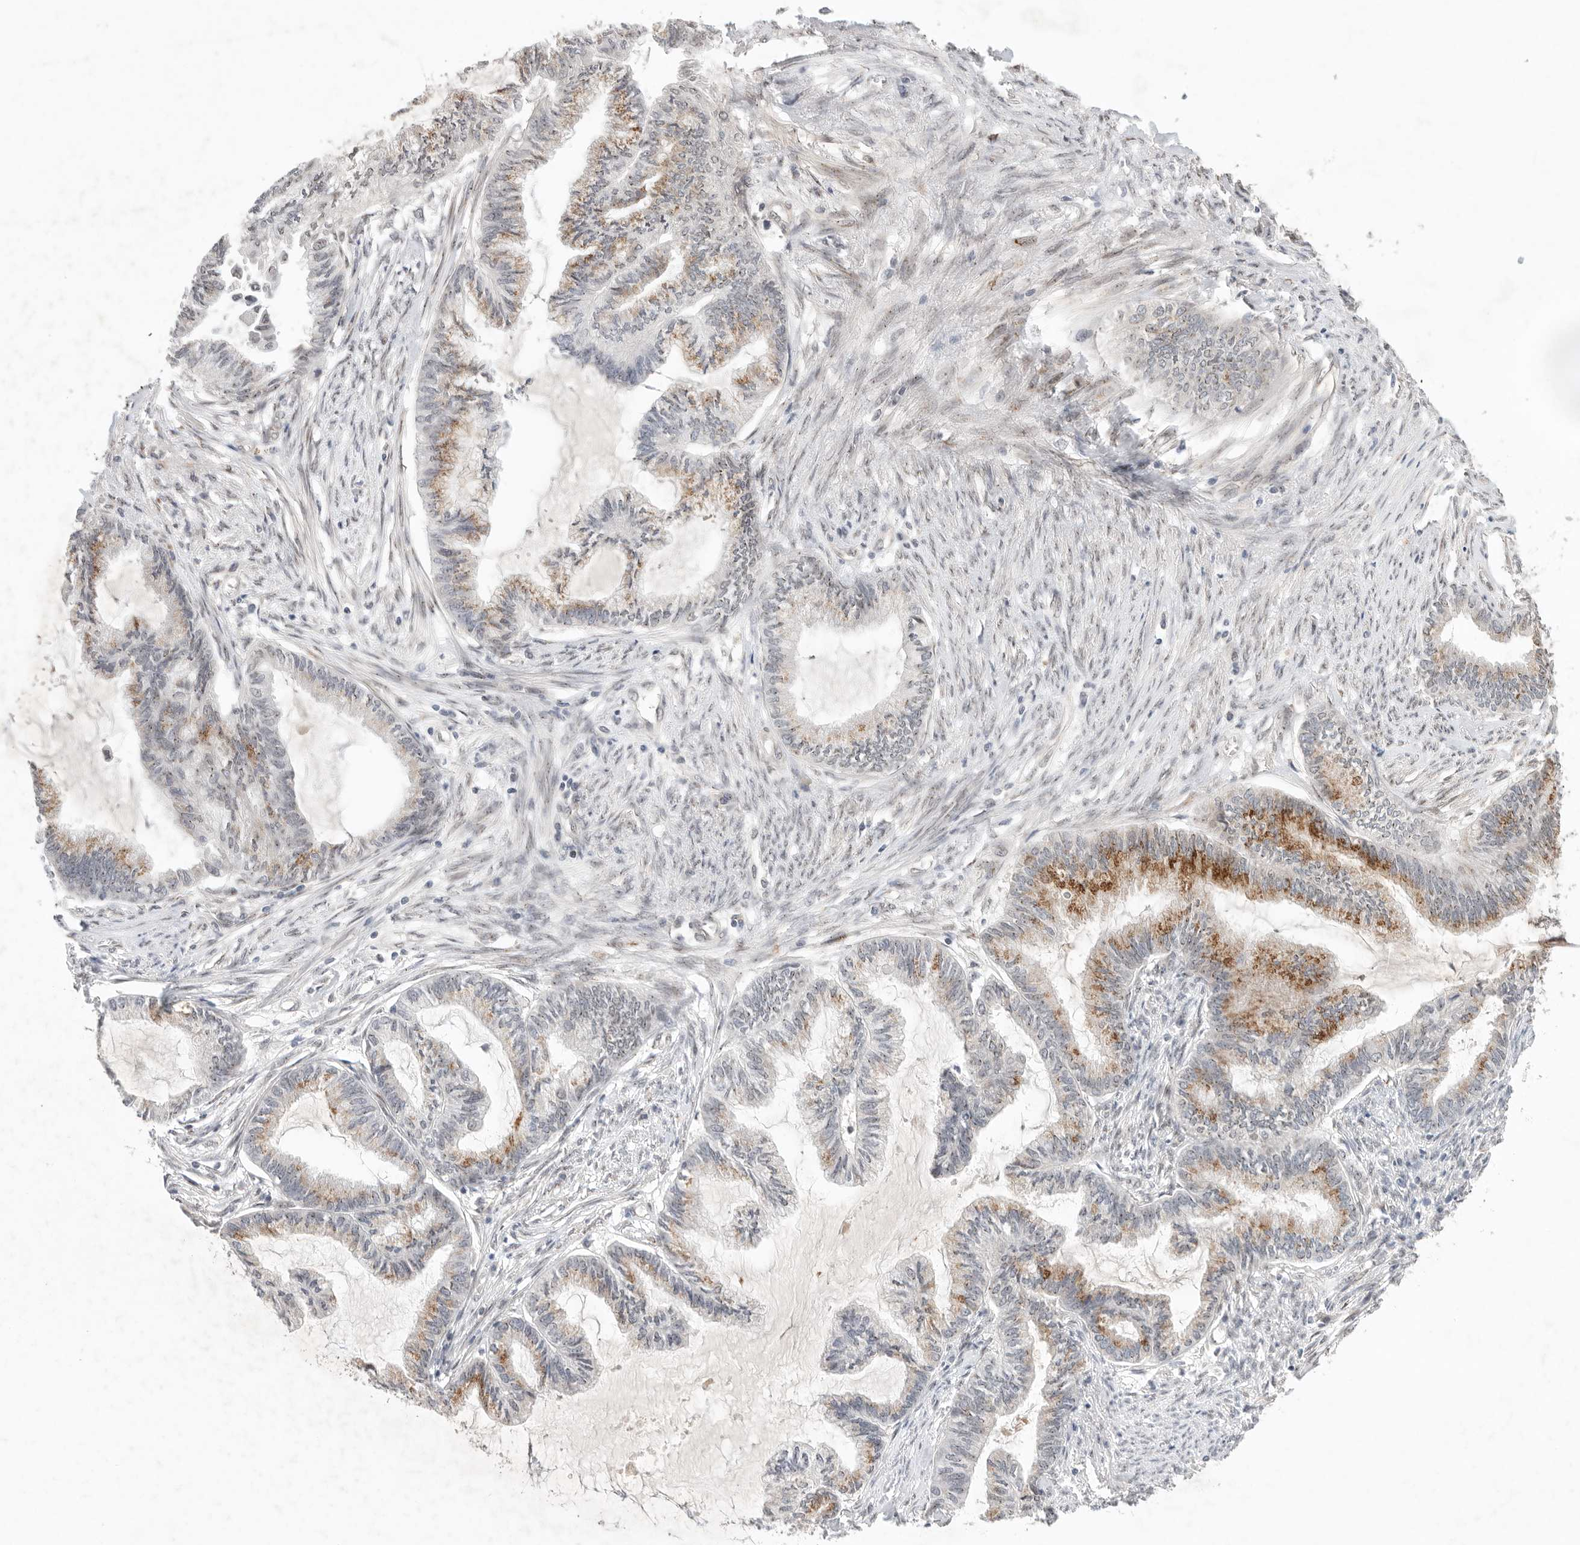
{"staining": {"intensity": "moderate", "quantity": "25%-75%", "location": "cytoplasmic/membranous"}, "tissue": "endometrial cancer", "cell_type": "Tumor cells", "image_type": "cancer", "snomed": [{"axis": "morphology", "description": "Adenocarcinoma, NOS"}, {"axis": "topography", "description": "Endometrium"}], "caption": "IHC photomicrograph of adenocarcinoma (endometrial) stained for a protein (brown), which reveals medium levels of moderate cytoplasmic/membranous expression in approximately 25%-75% of tumor cells.", "gene": "LEMD3", "patient": {"sex": "female", "age": 86}}